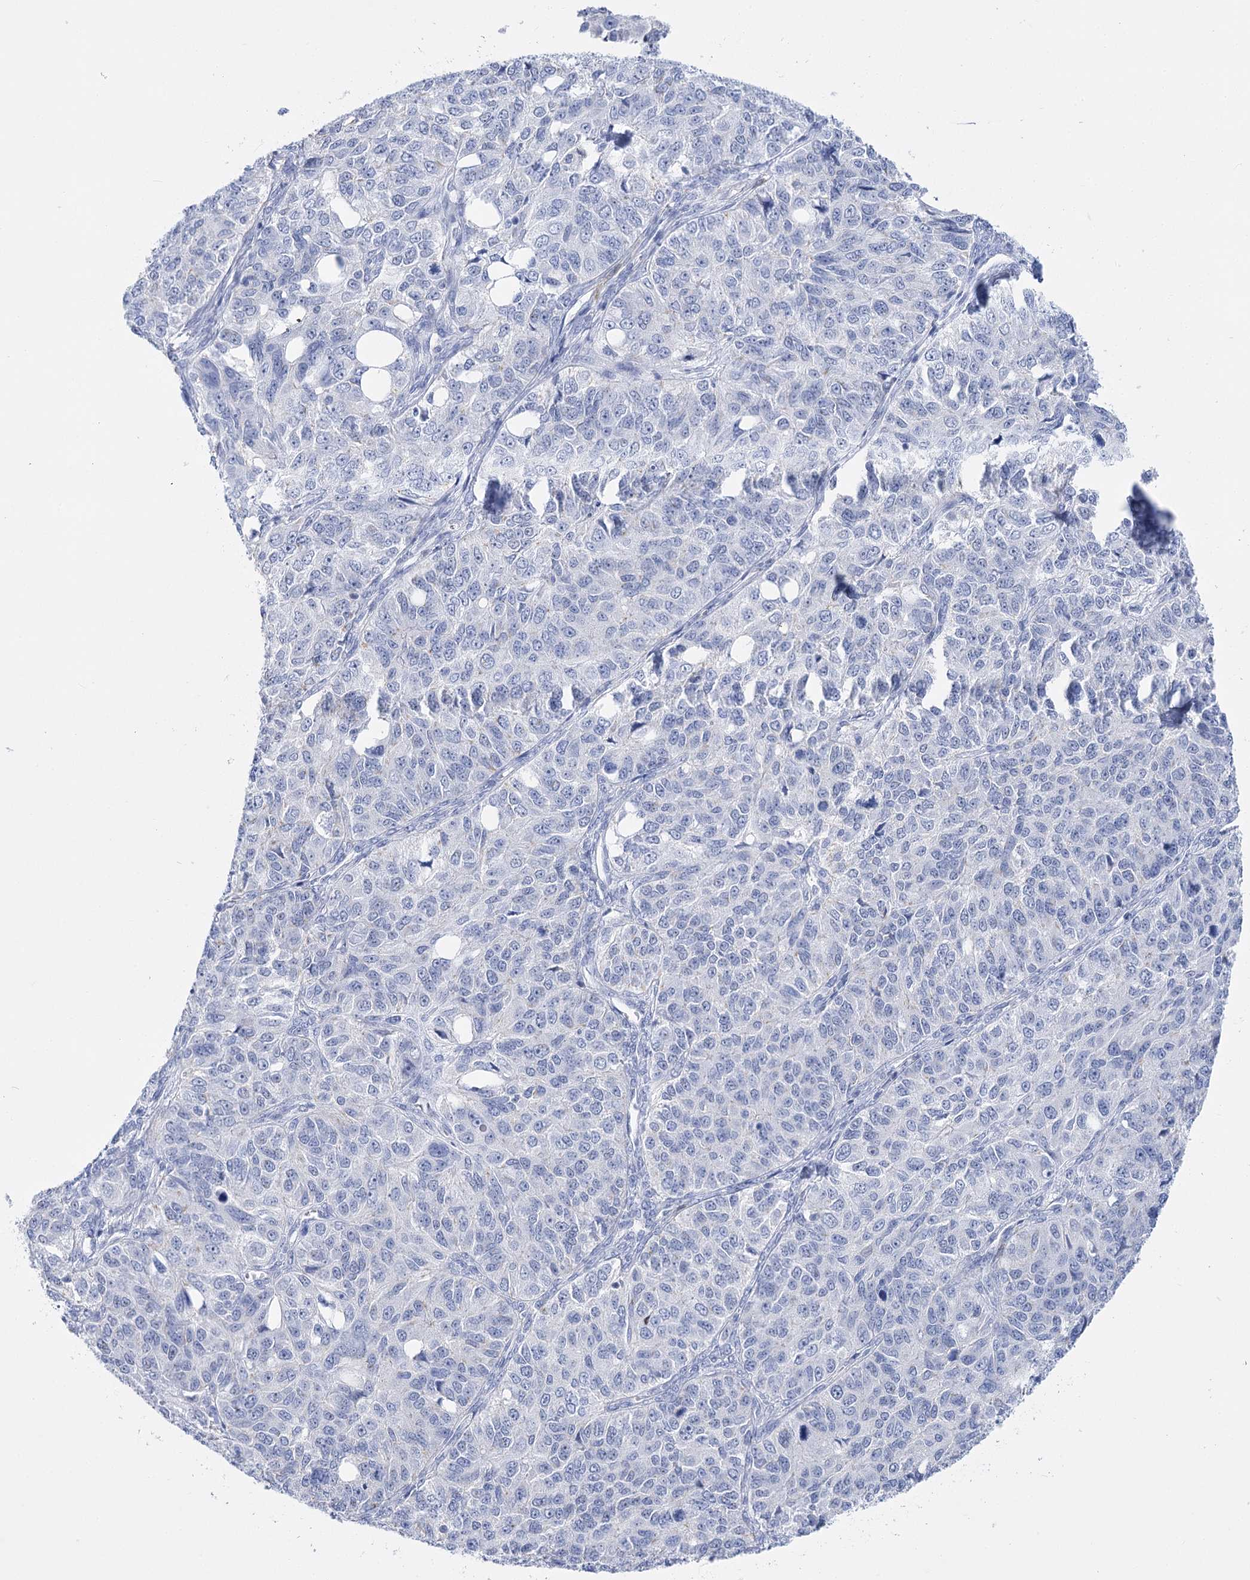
{"staining": {"intensity": "negative", "quantity": "none", "location": "none"}, "tissue": "ovarian cancer", "cell_type": "Tumor cells", "image_type": "cancer", "snomed": [{"axis": "morphology", "description": "Carcinoma, endometroid"}, {"axis": "topography", "description": "Ovary"}], "caption": "The micrograph exhibits no staining of tumor cells in ovarian cancer.", "gene": "PCDHA1", "patient": {"sex": "female", "age": 51}}